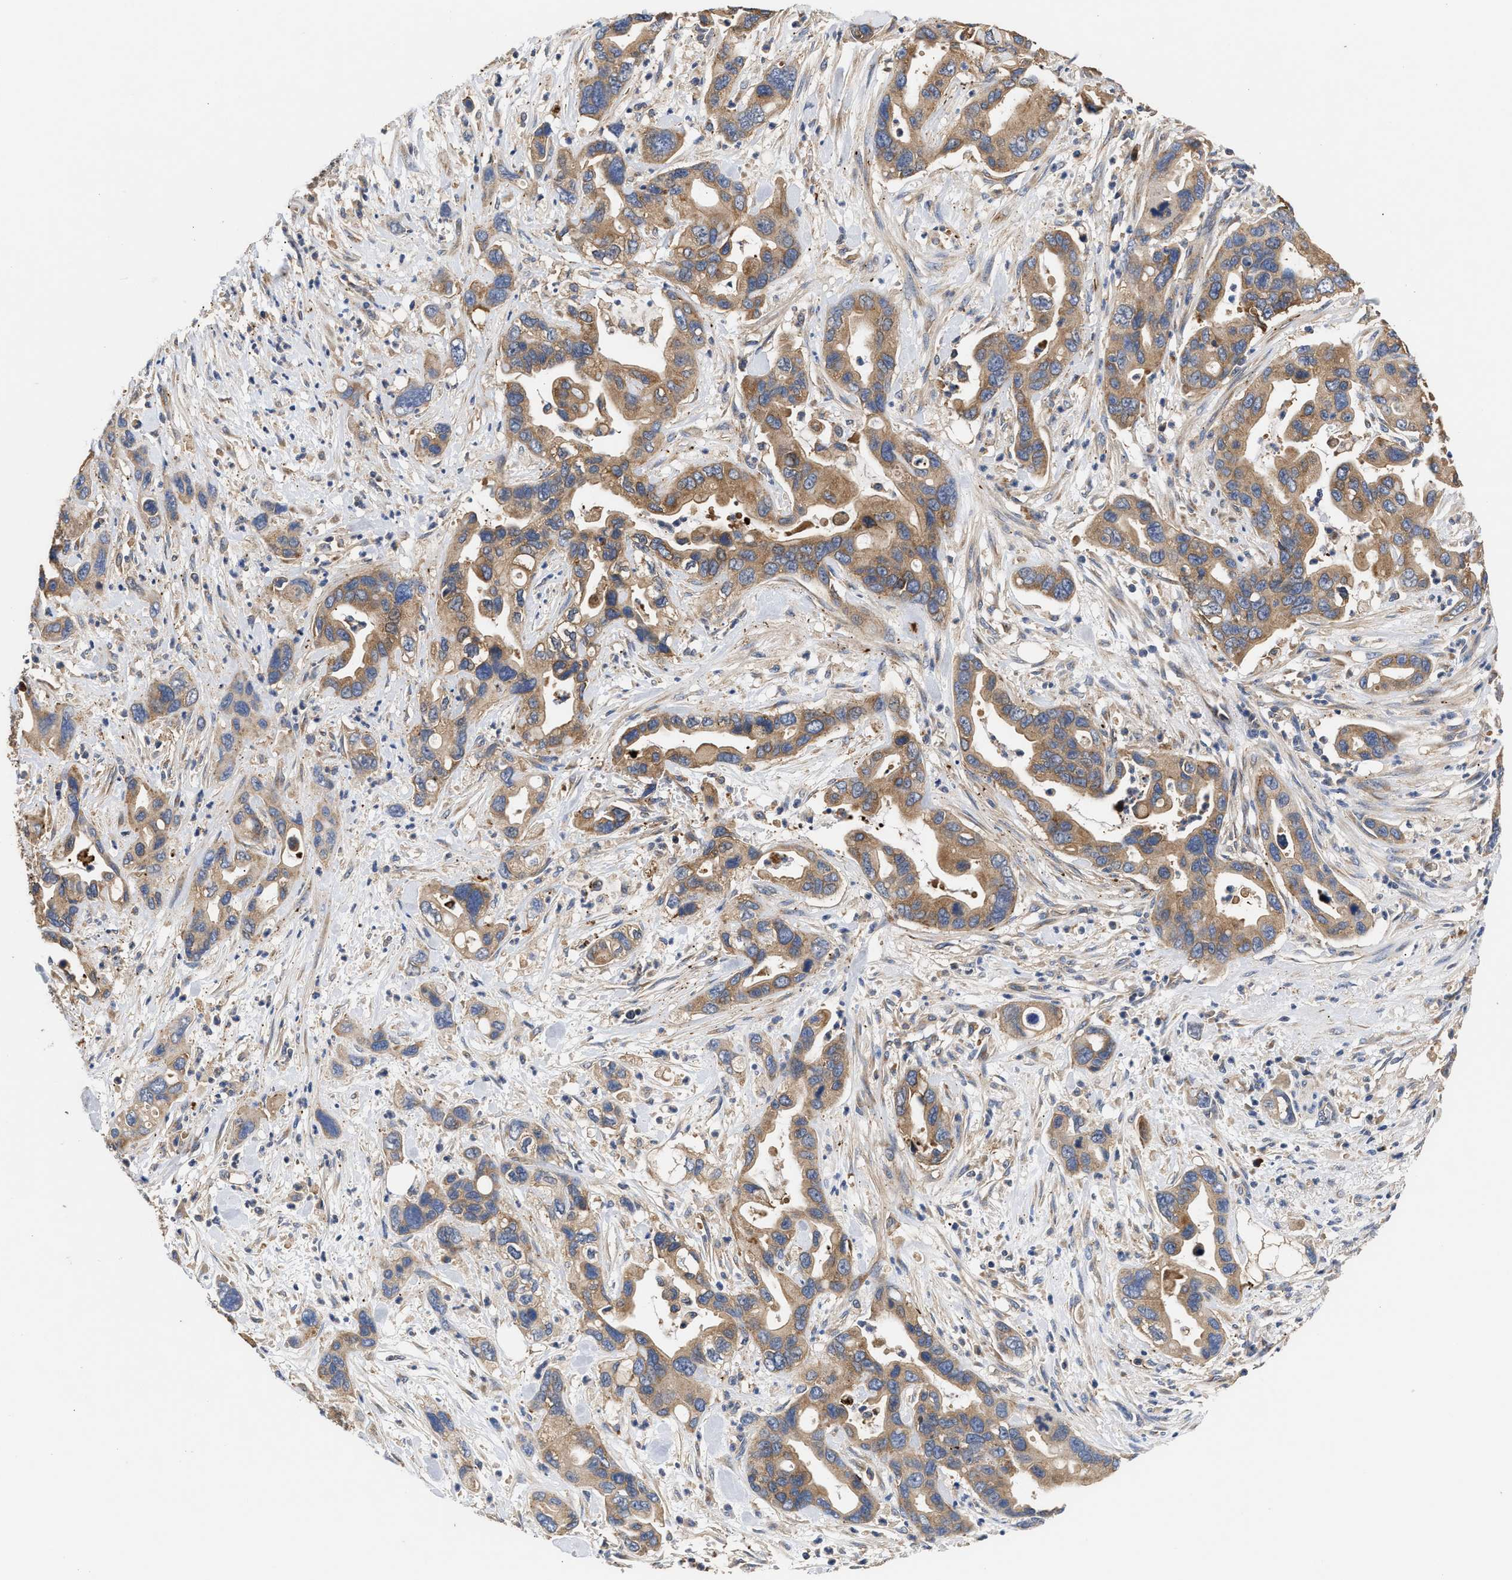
{"staining": {"intensity": "moderate", "quantity": ">75%", "location": "cytoplasmic/membranous"}, "tissue": "pancreatic cancer", "cell_type": "Tumor cells", "image_type": "cancer", "snomed": [{"axis": "morphology", "description": "Adenocarcinoma, NOS"}, {"axis": "topography", "description": "Pancreas"}], "caption": "Protein positivity by immunohistochemistry (IHC) shows moderate cytoplasmic/membranous positivity in about >75% of tumor cells in adenocarcinoma (pancreatic).", "gene": "KLB", "patient": {"sex": "female", "age": 70}}